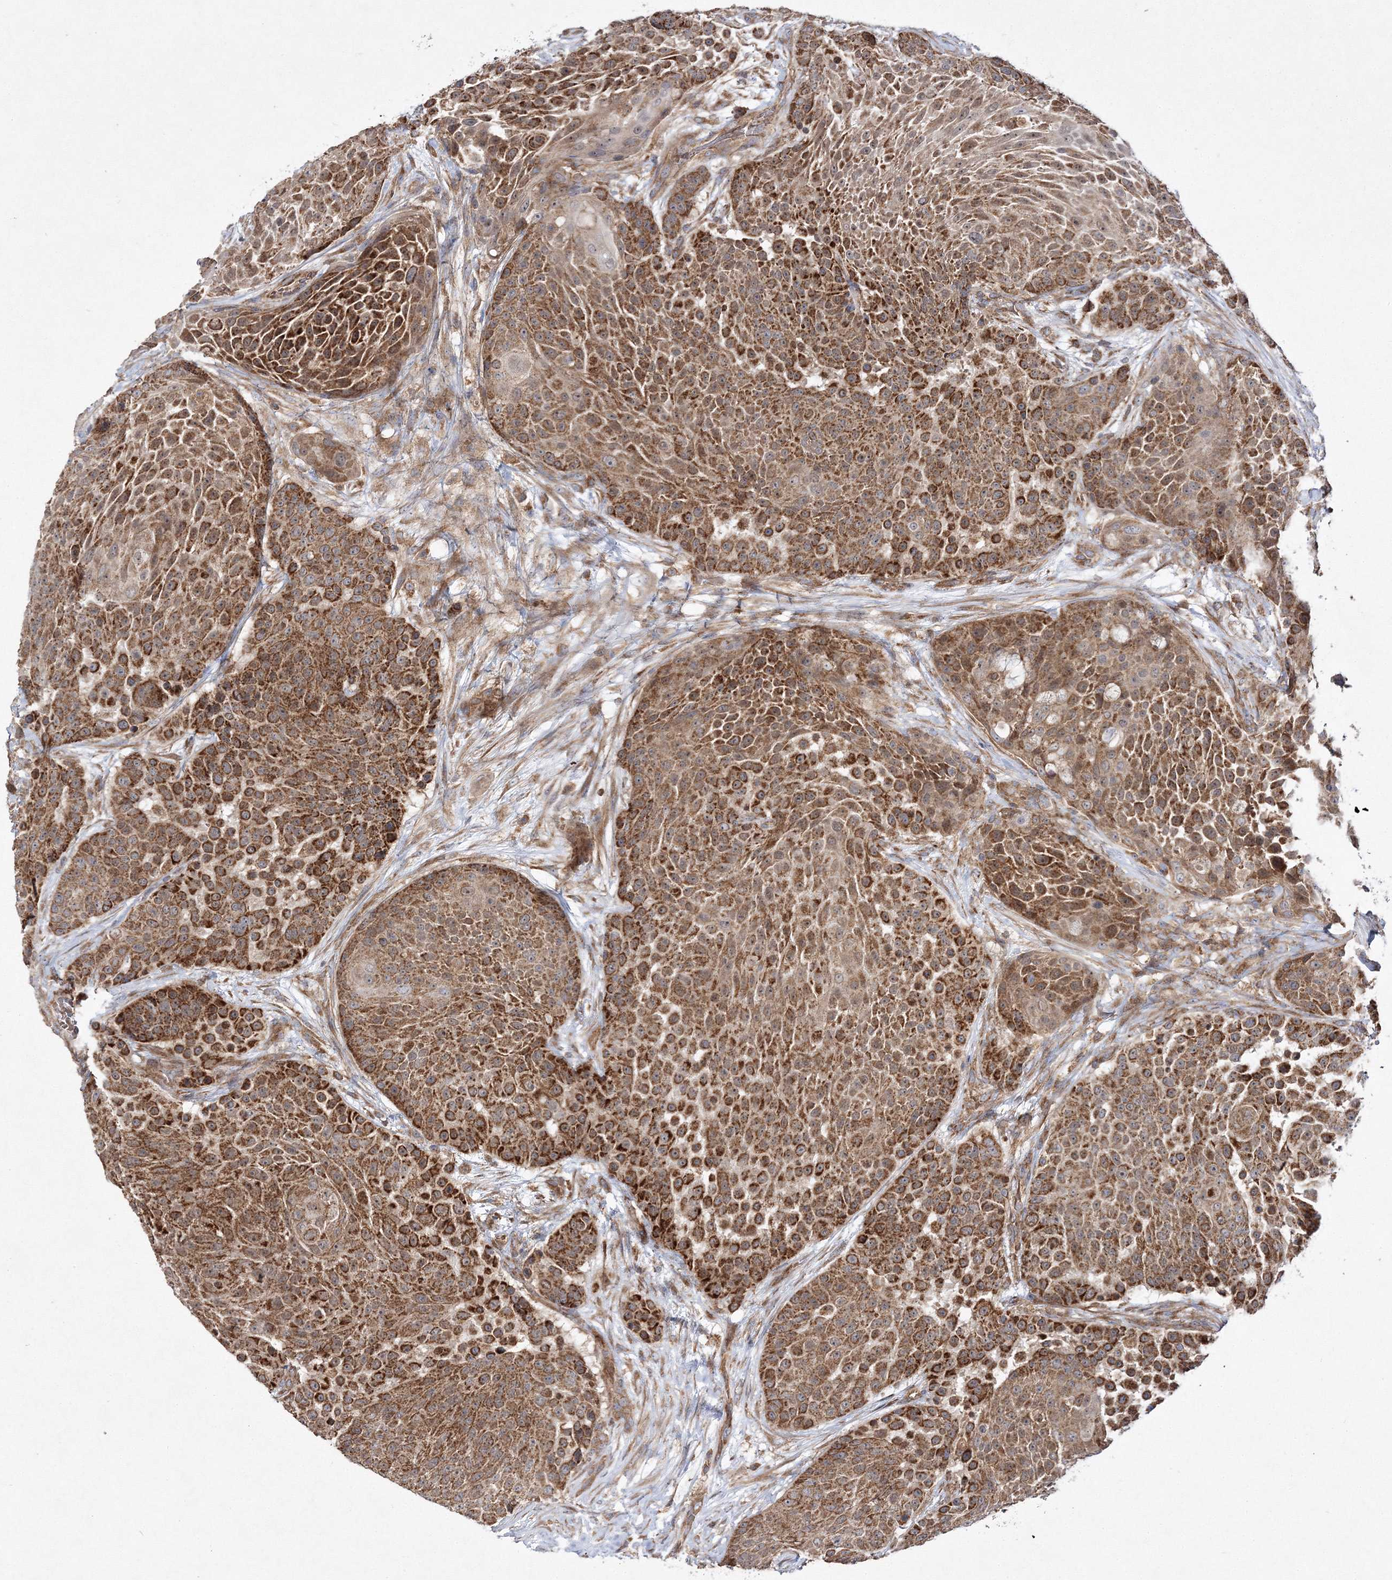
{"staining": {"intensity": "strong", "quantity": ">75%", "location": "cytoplasmic/membranous"}, "tissue": "urothelial cancer", "cell_type": "Tumor cells", "image_type": "cancer", "snomed": [{"axis": "morphology", "description": "Urothelial carcinoma, High grade"}, {"axis": "topography", "description": "Urinary bladder"}], "caption": "A brown stain labels strong cytoplasmic/membranous expression of a protein in human high-grade urothelial carcinoma tumor cells.", "gene": "DNAJC13", "patient": {"sex": "female", "age": 63}}